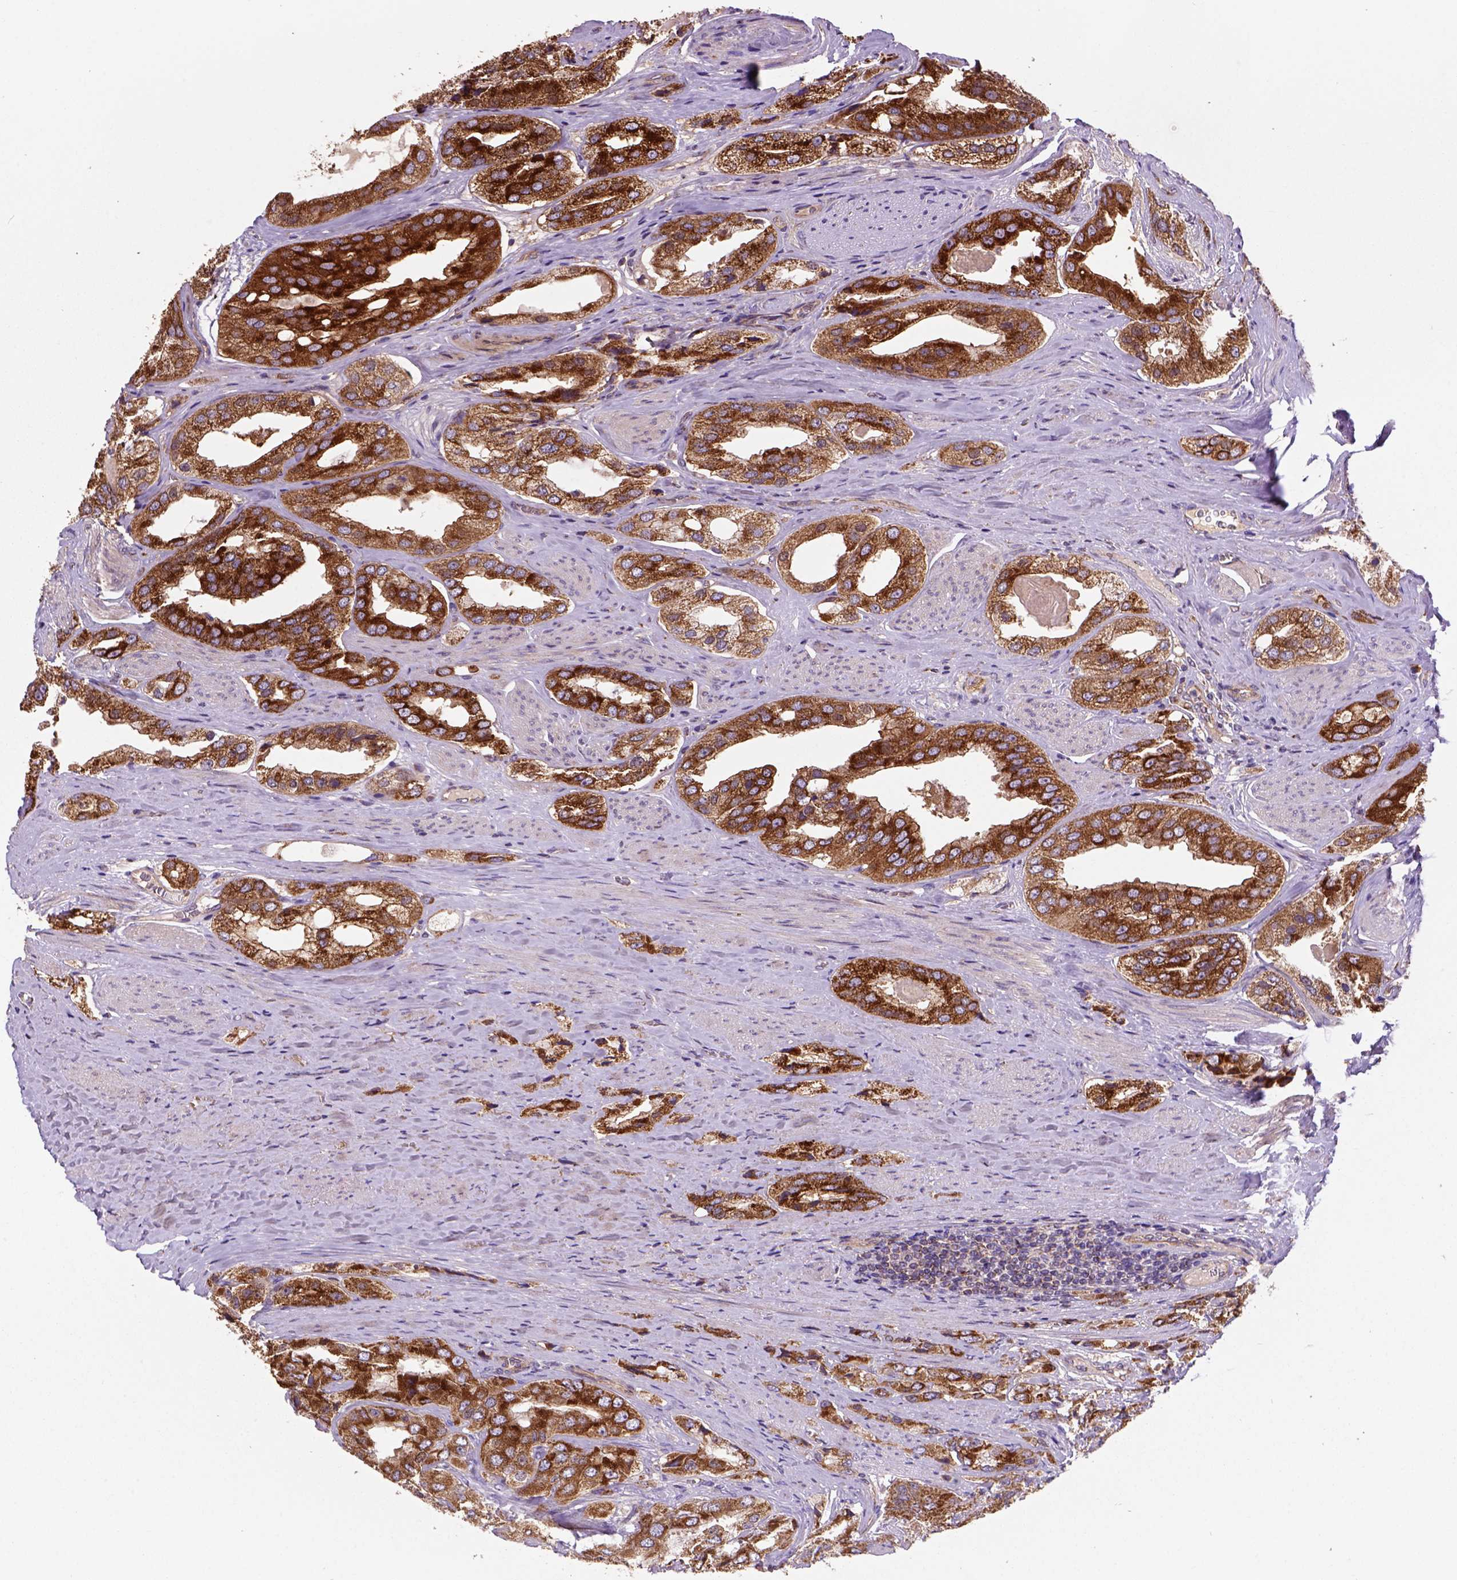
{"staining": {"intensity": "strong", "quantity": "25%-75%", "location": "cytoplasmic/membranous"}, "tissue": "prostate cancer", "cell_type": "Tumor cells", "image_type": "cancer", "snomed": [{"axis": "morphology", "description": "Adenocarcinoma, Low grade"}, {"axis": "topography", "description": "Prostate"}], "caption": "High-power microscopy captured an immunohistochemistry (IHC) photomicrograph of low-grade adenocarcinoma (prostate), revealing strong cytoplasmic/membranous staining in about 25%-75% of tumor cells.", "gene": "WARS2", "patient": {"sex": "male", "age": 69}}